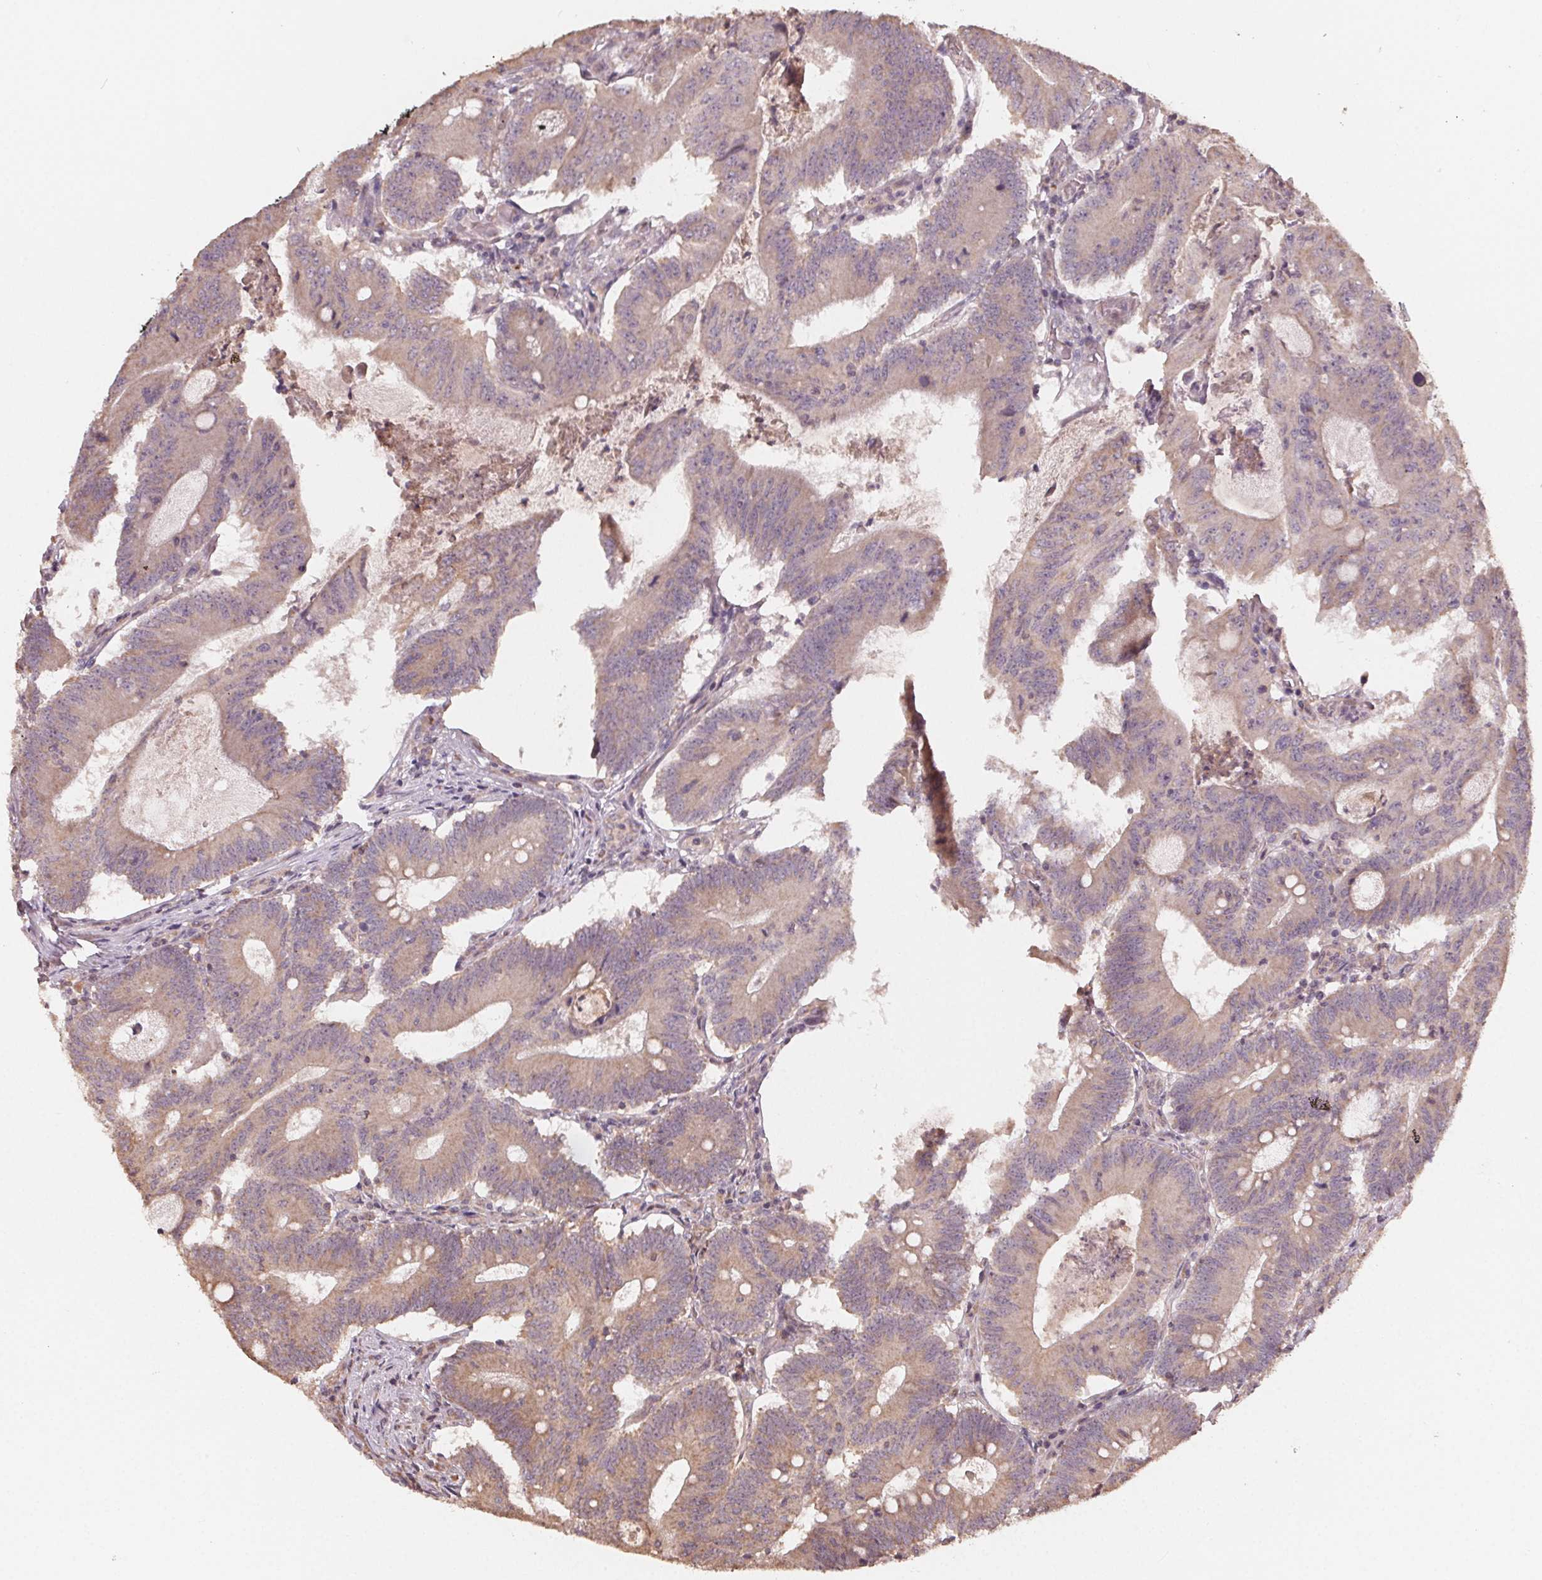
{"staining": {"intensity": "weak", "quantity": ">75%", "location": "cytoplasmic/membranous"}, "tissue": "colorectal cancer", "cell_type": "Tumor cells", "image_type": "cancer", "snomed": [{"axis": "morphology", "description": "Adenocarcinoma, NOS"}, {"axis": "topography", "description": "Colon"}], "caption": "Colorectal cancer tissue displays weak cytoplasmic/membranous expression in approximately >75% of tumor cells", "gene": "WBP2", "patient": {"sex": "female", "age": 70}}